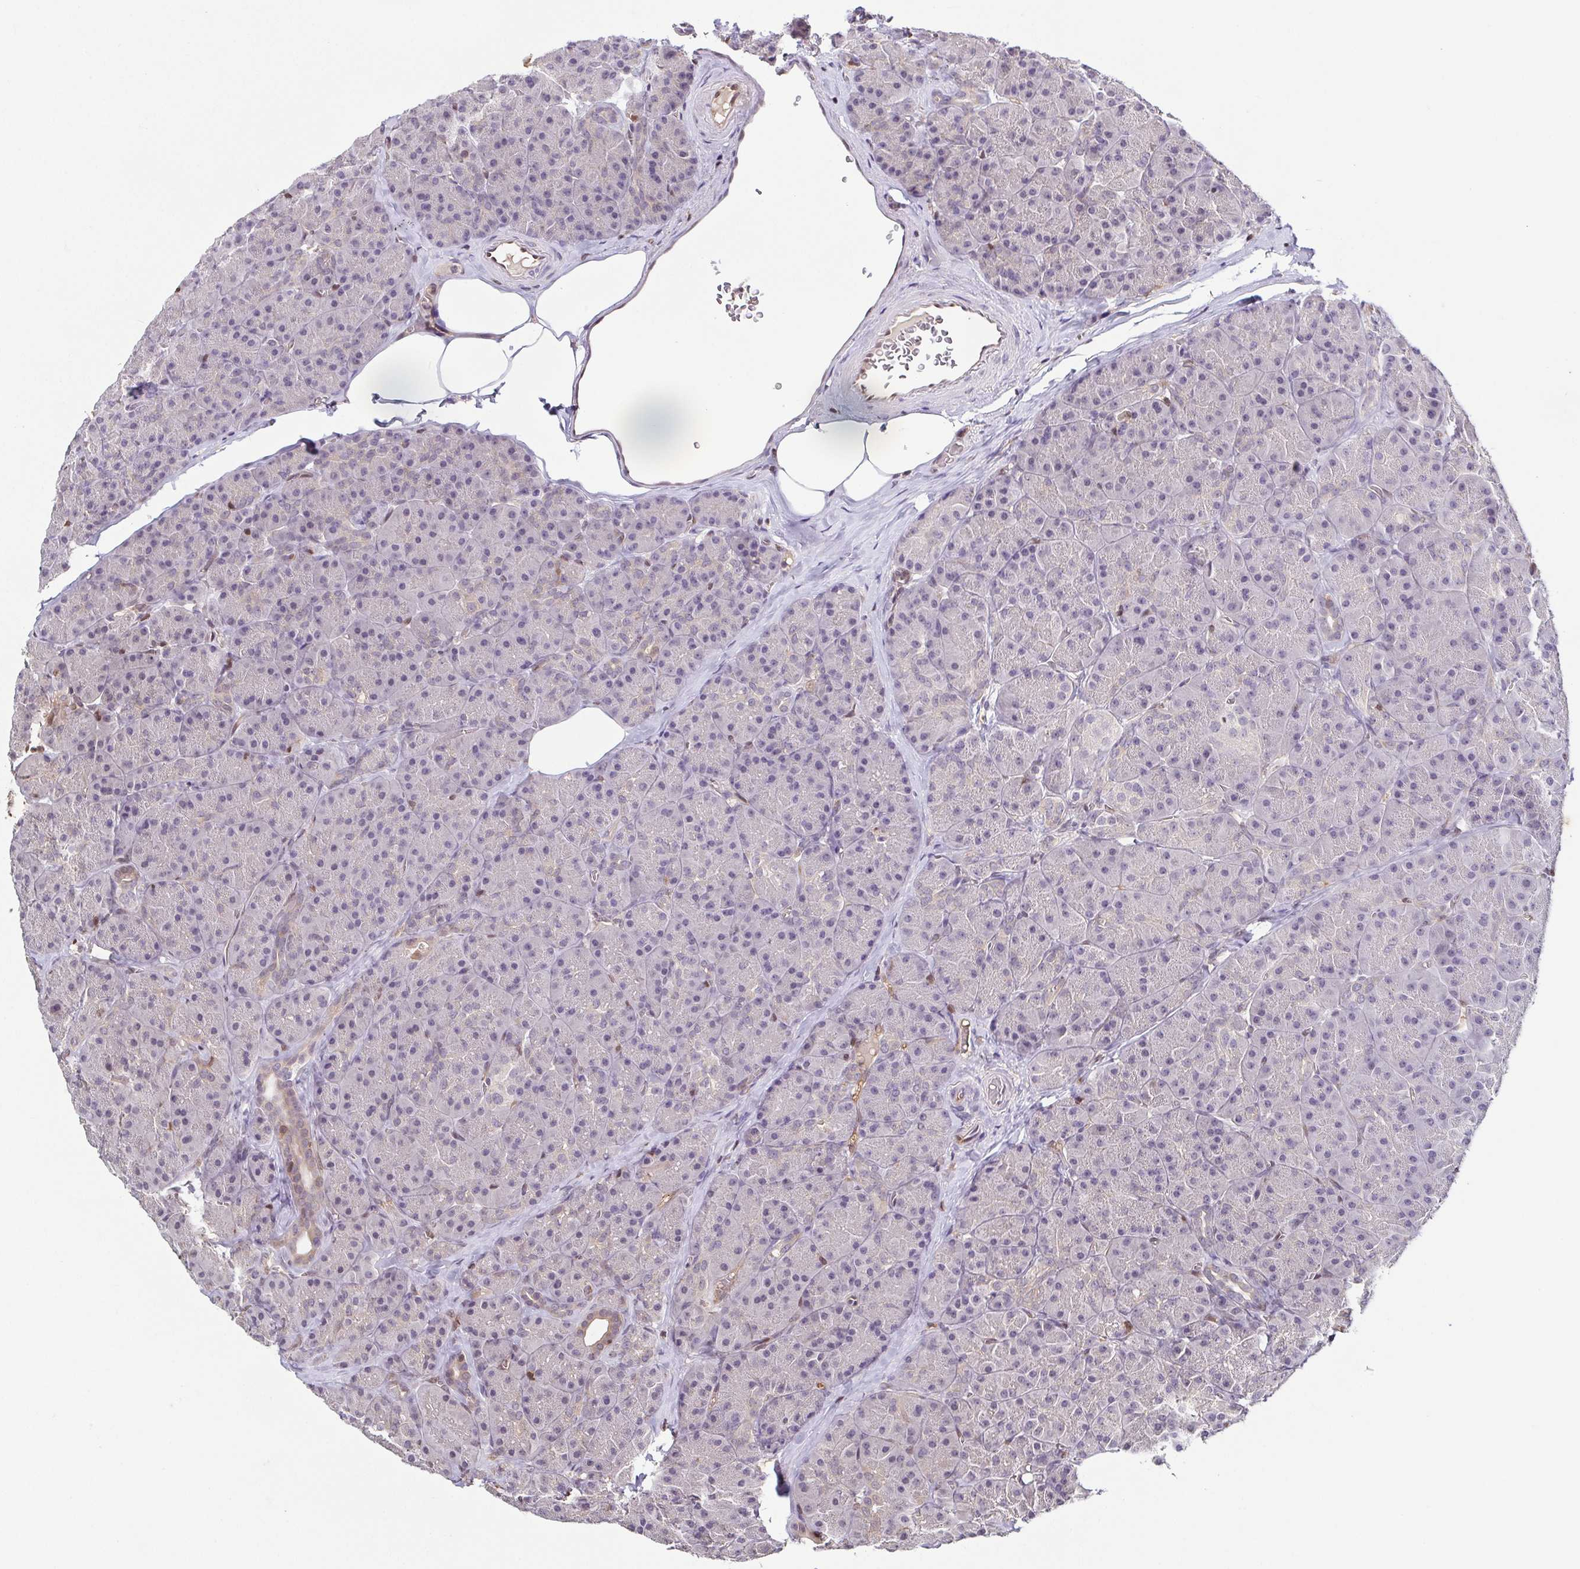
{"staining": {"intensity": "moderate", "quantity": "<25%", "location": "cytoplasmic/membranous,nuclear"}, "tissue": "pancreas", "cell_type": "Exocrine glandular cells", "image_type": "normal", "snomed": [{"axis": "morphology", "description": "Normal tissue, NOS"}, {"axis": "topography", "description": "Pancreas"}], "caption": "The micrograph demonstrates a brown stain indicating the presence of a protein in the cytoplasmic/membranous,nuclear of exocrine glandular cells in pancreas. Using DAB (3,3'-diaminobenzidine) (brown) and hematoxylin (blue) stains, captured at high magnification using brightfield microscopy.", "gene": "PSMB9", "patient": {"sex": "male", "age": 57}}